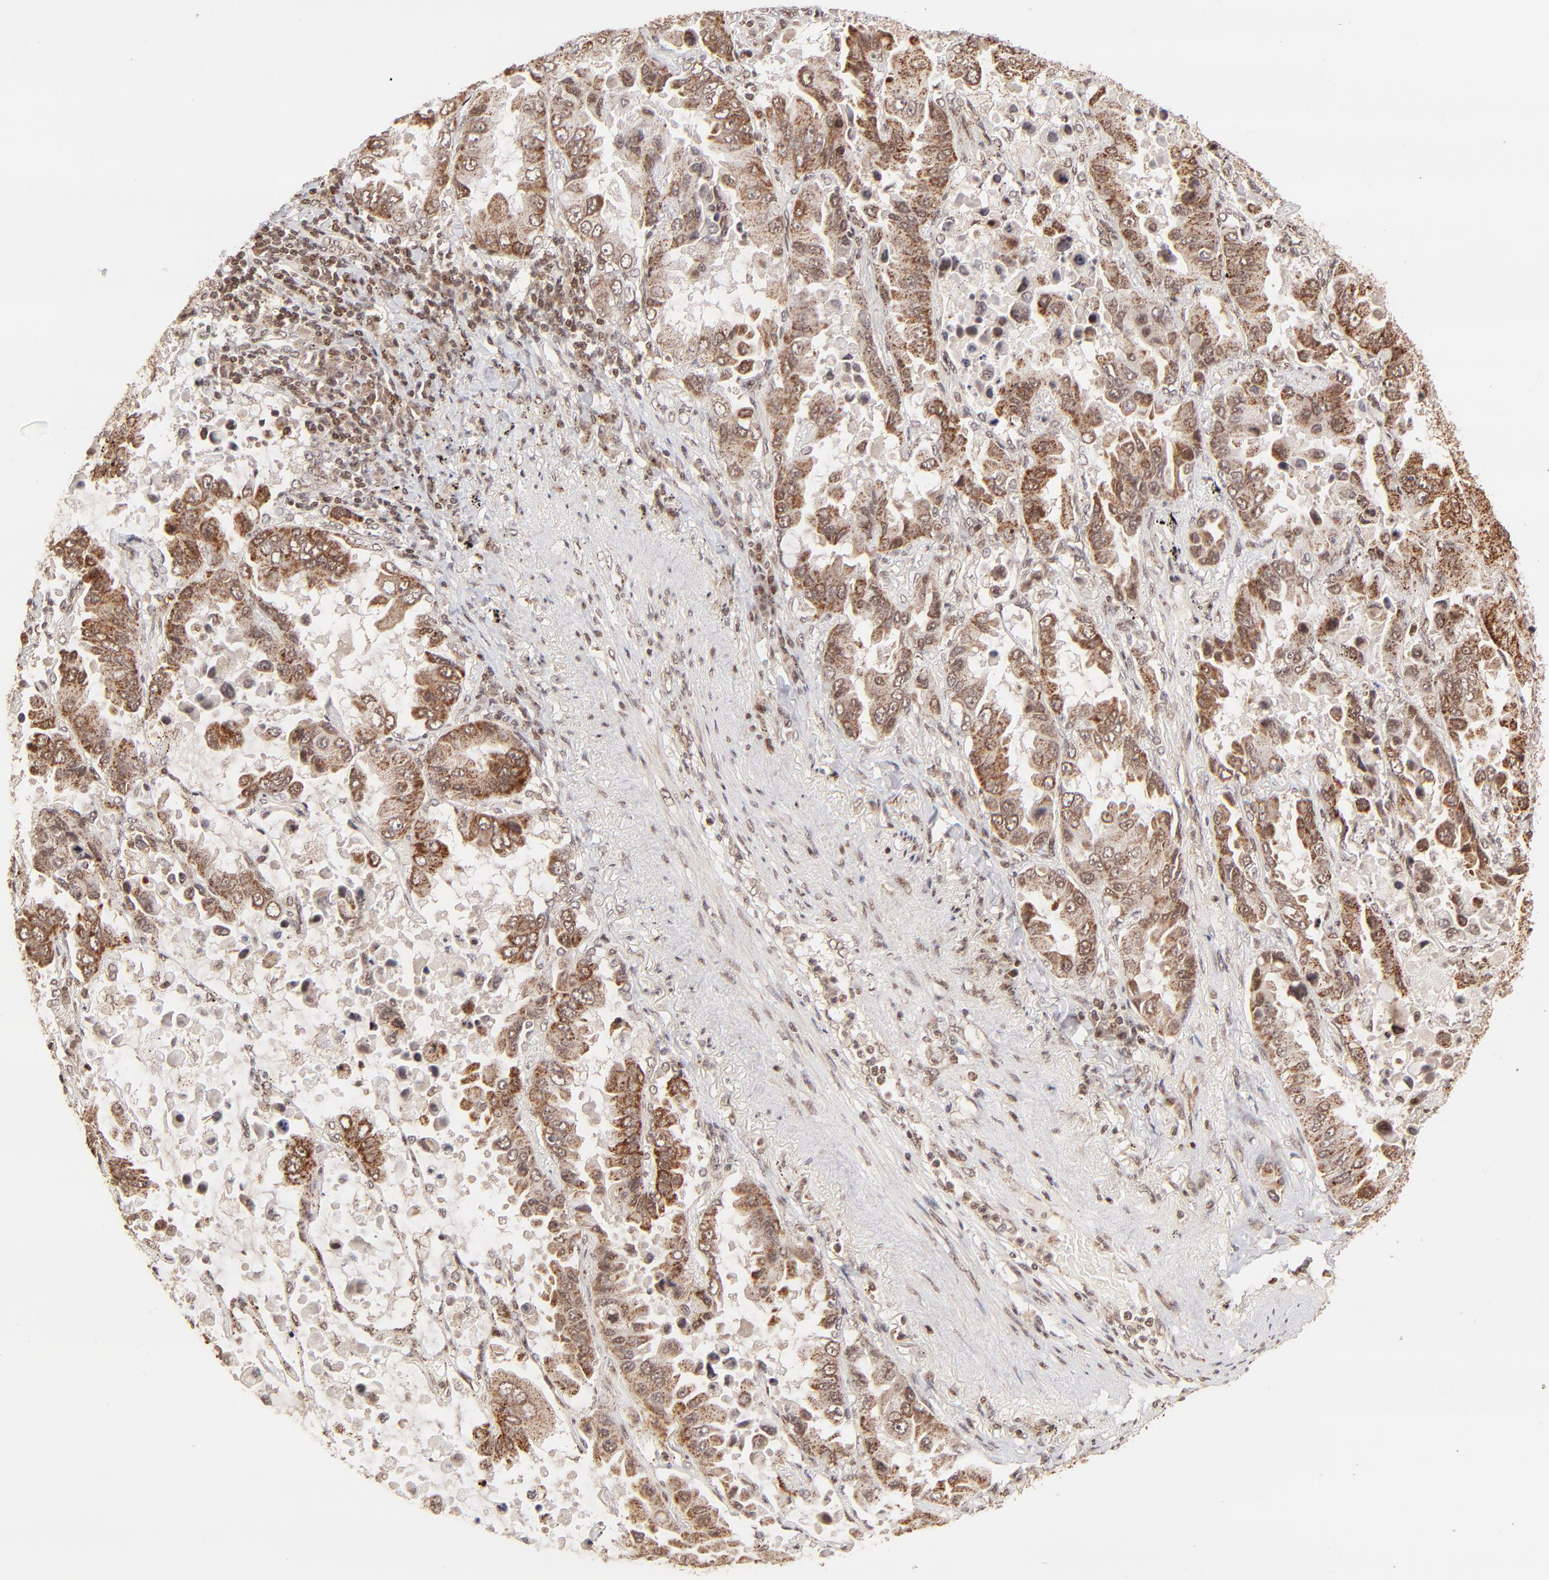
{"staining": {"intensity": "strong", "quantity": ">75%", "location": "cytoplasmic/membranous"}, "tissue": "lung cancer", "cell_type": "Tumor cells", "image_type": "cancer", "snomed": [{"axis": "morphology", "description": "Adenocarcinoma, NOS"}, {"axis": "topography", "description": "Lung"}], "caption": "High-magnification brightfield microscopy of lung adenocarcinoma stained with DAB (3,3'-diaminobenzidine) (brown) and counterstained with hematoxylin (blue). tumor cells exhibit strong cytoplasmic/membranous positivity is identified in about>75% of cells.", "gene": "MED15", "patient": {"sex": "male", "age": 64}}